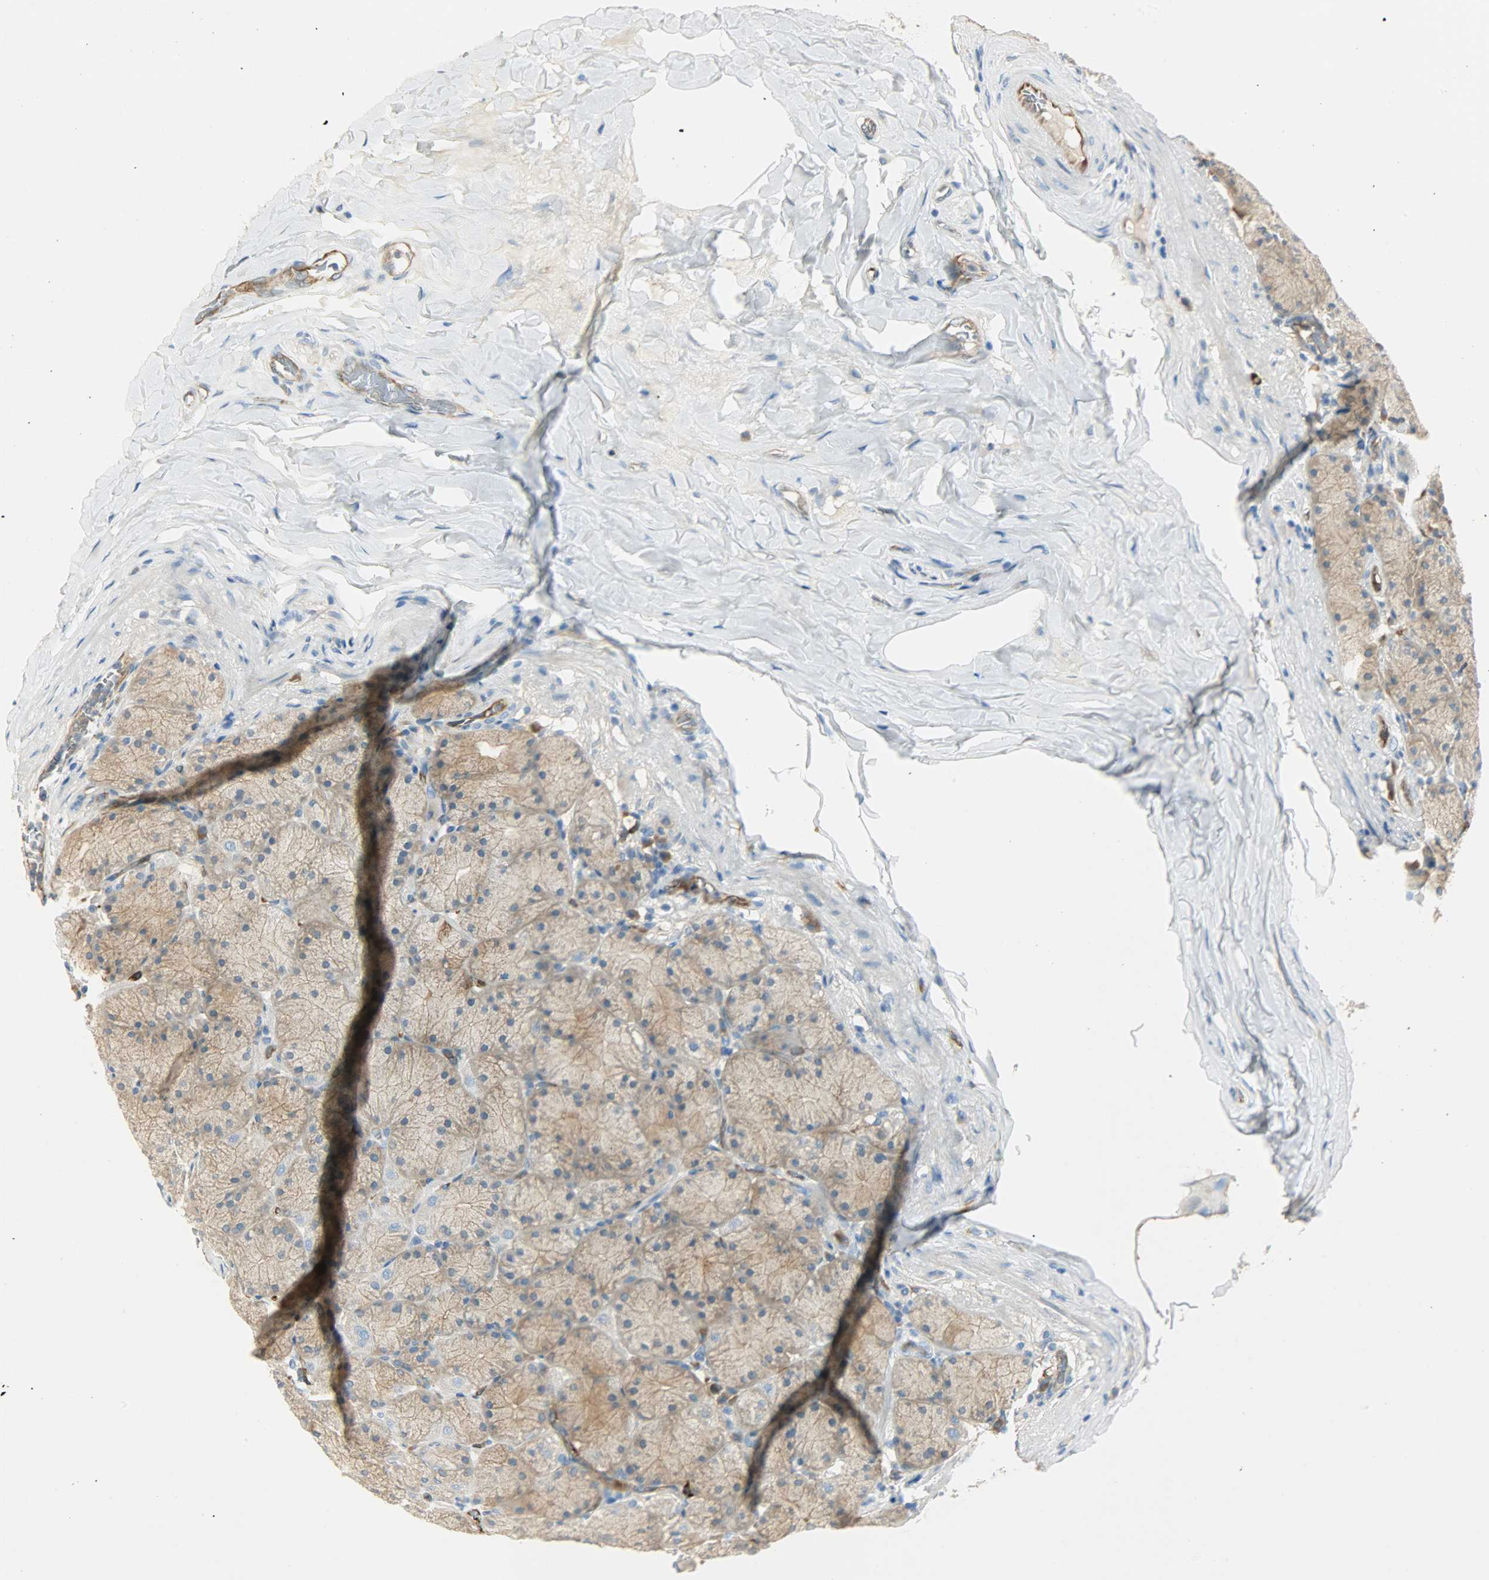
{"staining": {"intensity": "moderate", "quantity": ">75%", "location": "cytoplasmic/membranous"}, "tissue": "stomach", "cell_type": "Glandular cells", "image_type": "normal", "snomed": [{"axis": "morphology", "description": "Normal tissue, NOS"}, {"axis": "topography", "description": "Stomach, upper"}], "caption": "Stomach stained for a protein (brown) reveals moderate cytoplasmic/membranous positive positivity in approximately >75% of glandular cells.", "gene": "WARS1", "patient": {"sex": "female", "age": 56}}